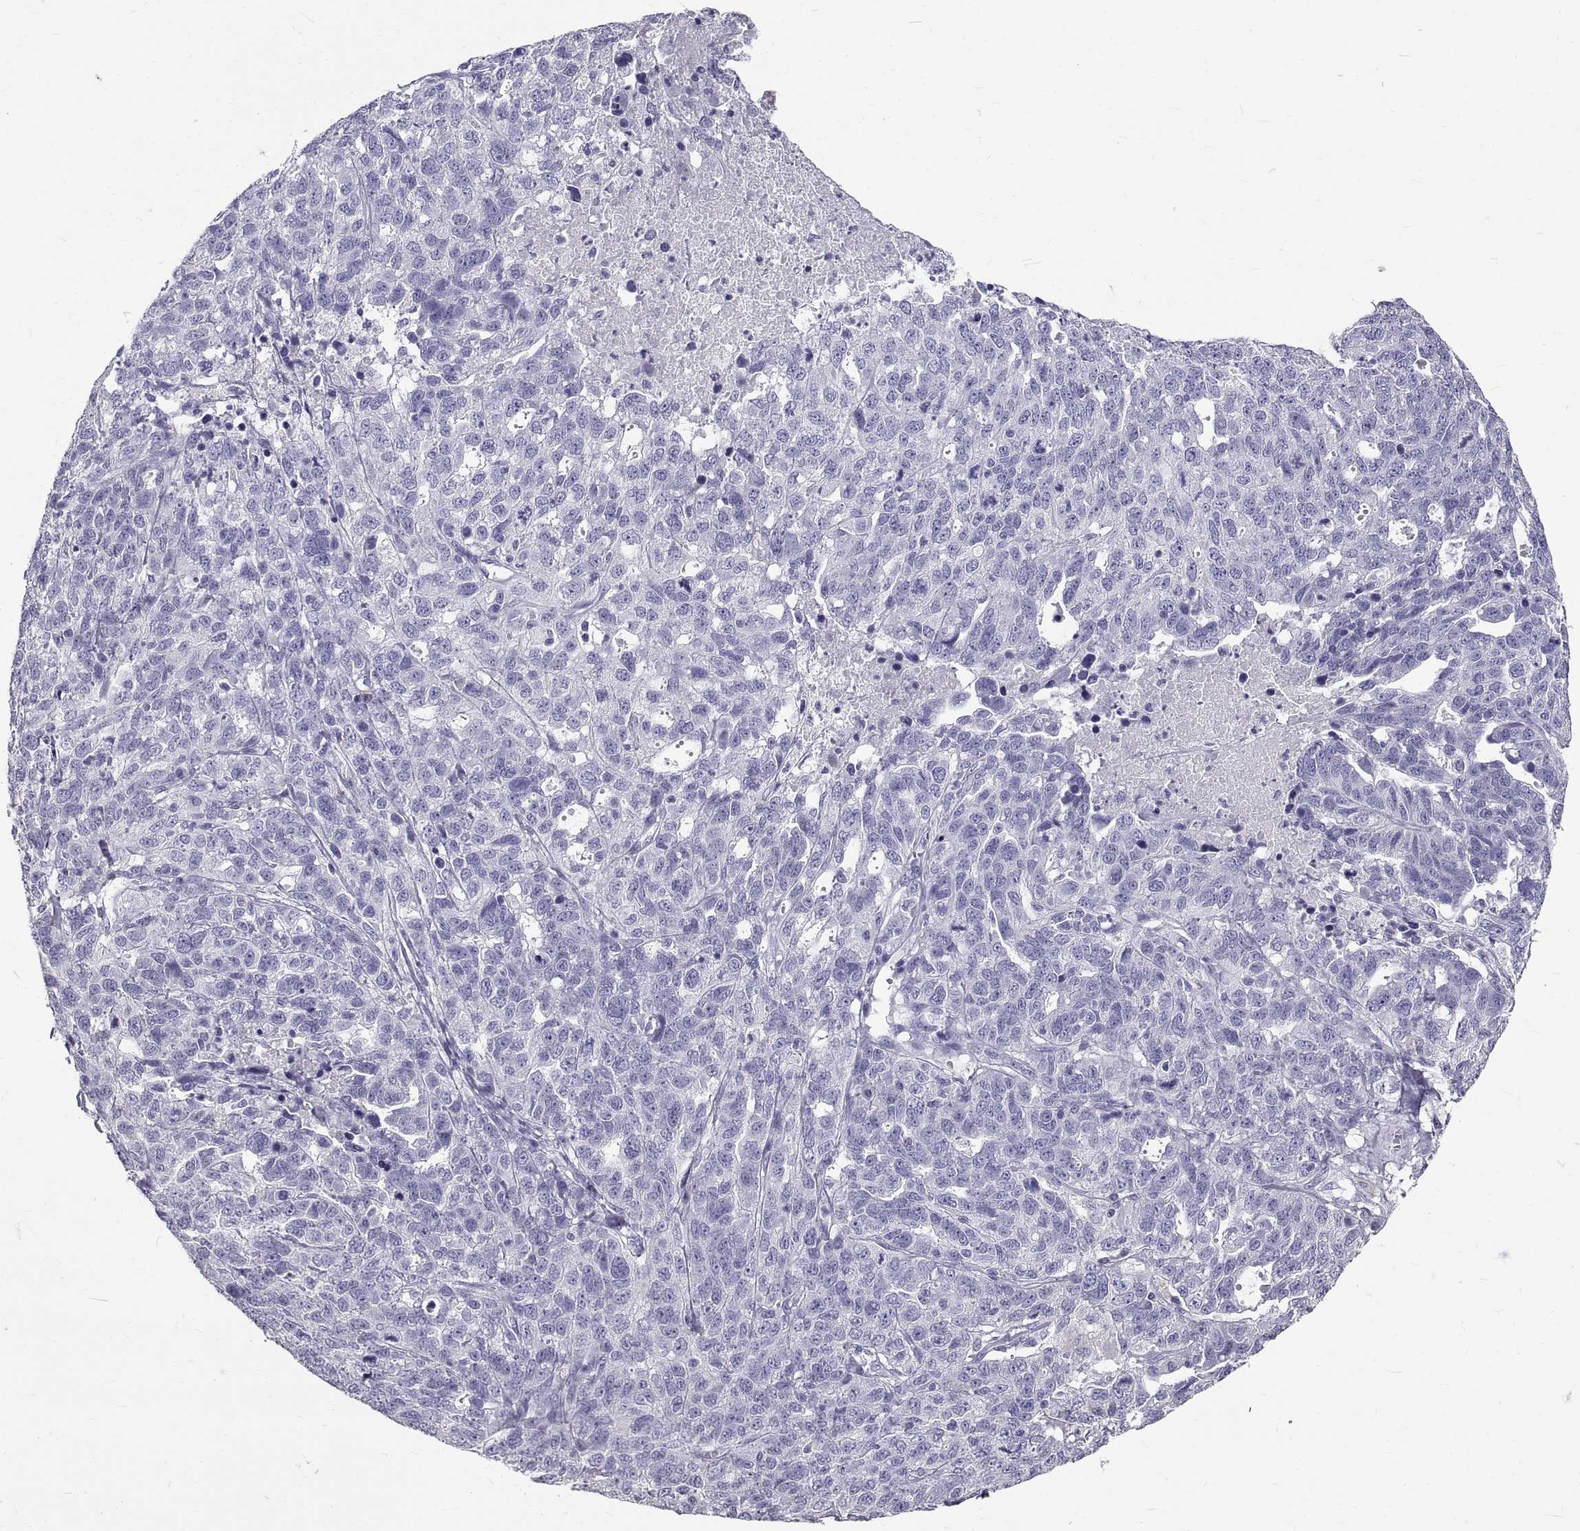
{"staining": {"intensity": "negative", "quantity": "none", "location": "none"}, "tissue": "ovarian cancer", "cell_type": "Tumor cells", "image_type": "cancer", "snomed": [{"axis": "morphology", "description": "Cystadenocarcinoma, serous, NOS"}, {"axis": "topography", "description": "Ovary"}], "caption": "Photomicrograph shows no protein positivity in tumor cells of serous cystadenocarcinoma (ovarian) tissue.", "gene": "GNG12", "patient": {"sex": "female", "age": 71}}